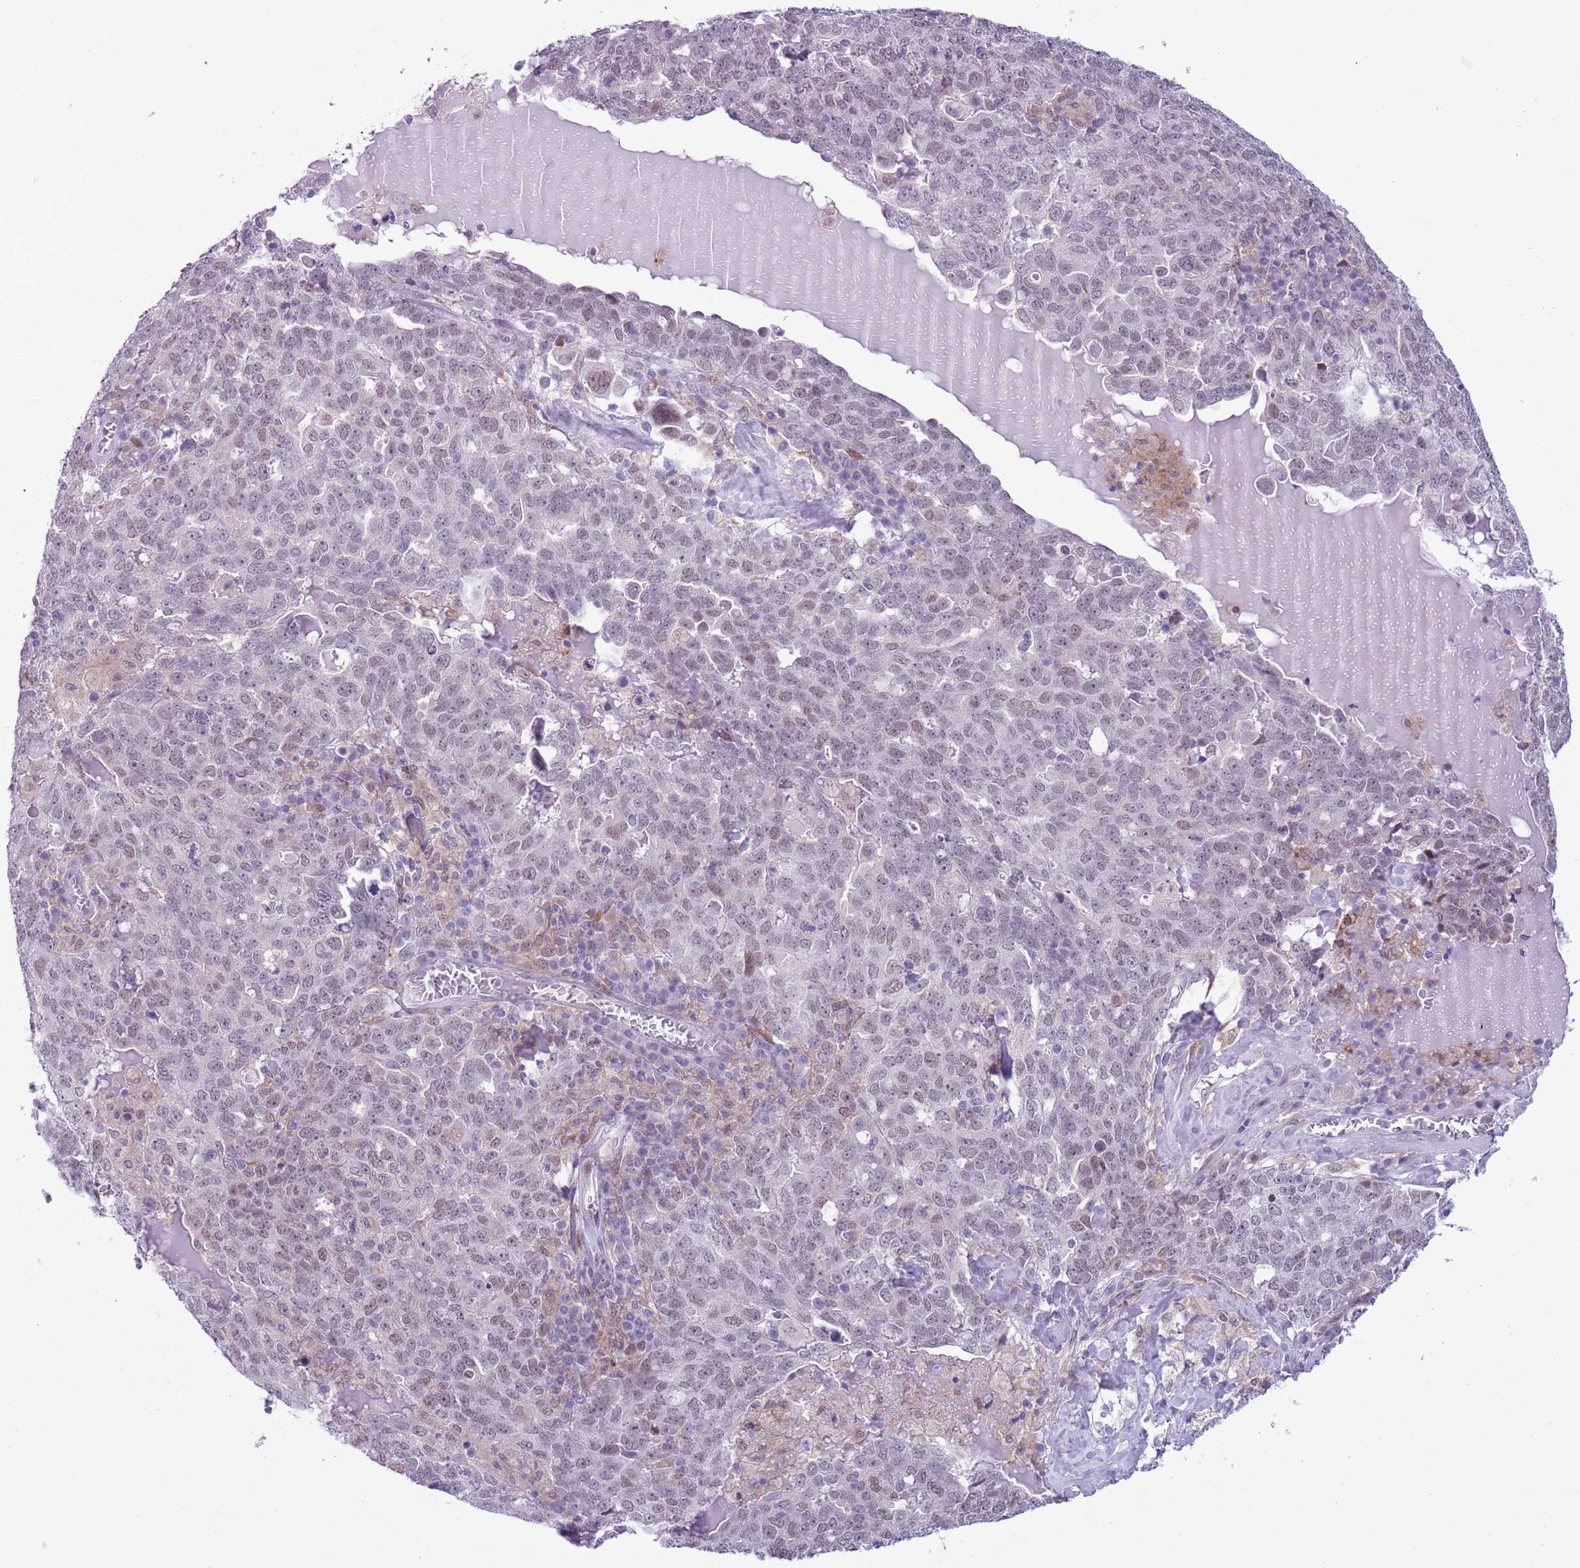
{"staining": {"intensity": "weak", "quantity": "25%-75%", "location": "nuclear"}, "tissue": "ovarian cancer", "cell_type": "Tumor cells", "image_type": "cancer", "snomed": [{"axis": "morphology", "description": "Carcinoma, endometroid"}, {"axis": "topography", "description": "Ovary"}], "caption": "This photomicrograph shows IHC staining of human ovarian endometroid carcinoma, with low weak nuclear positivity in approximately 25%-75% of tumor cells.", "gene": "ZNF576", "patient": {"sex": "female", "age": 62}}